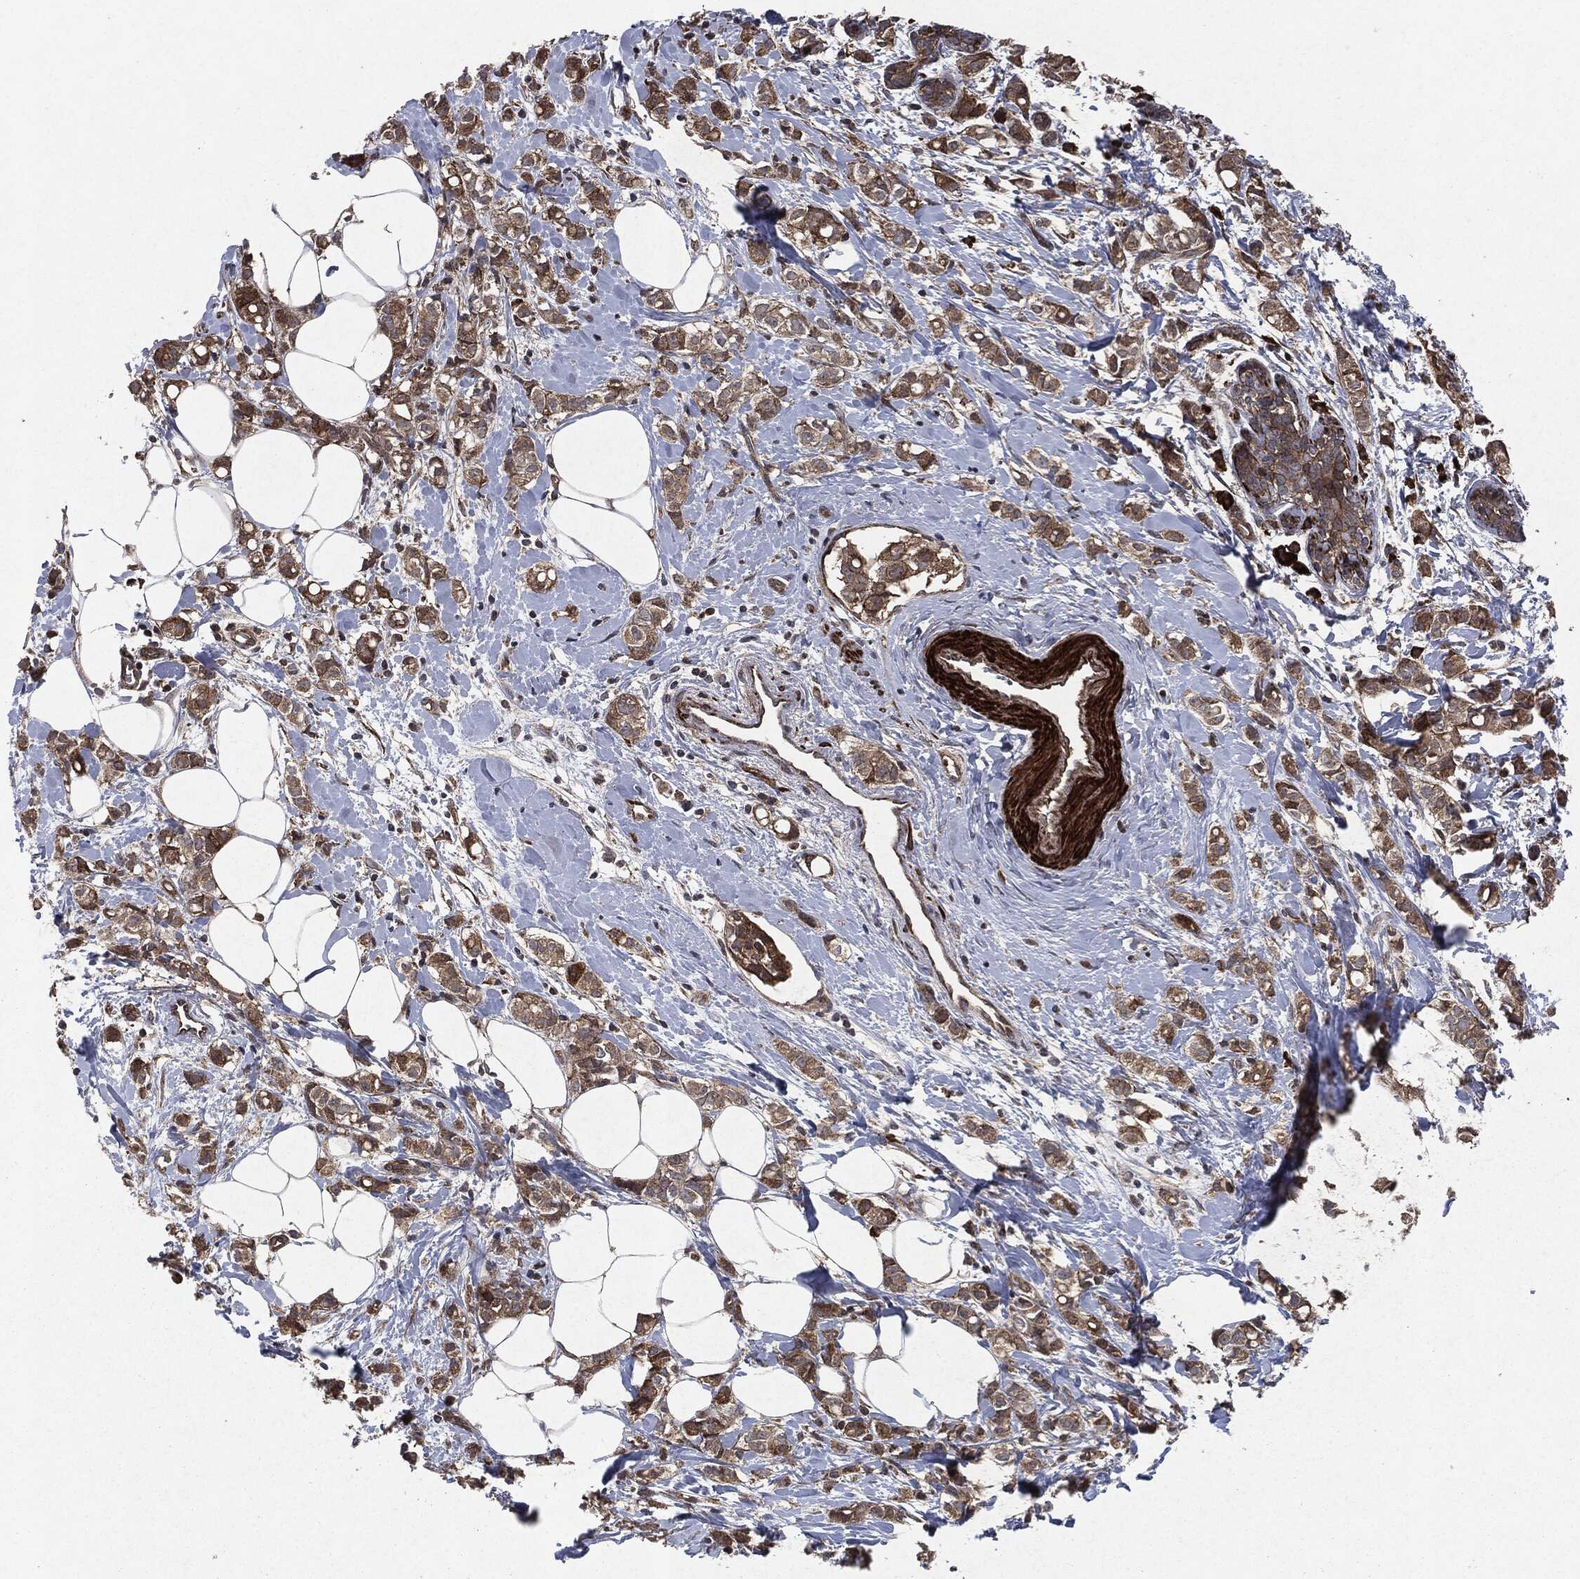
{"staining": {"intensity": "moderate", "quantity": ">75%", "location": "cytoplasmic/membranous"}, "tissue": "breast cancer", "cell_type": "Tumor cells", "image_type": "cancer", "snomed": [{"axis": "morphology", "description": "Normal tissue, NOS"}, {"axis": "morphology", "description": "Duct carcinoma"}, {"axis": "topography", "description": "Breast"}], "caption": "The photomicrograph displays immunohistochemical staining of invasive ductal carcinoma (breast). There is moderate cytoplasmic/membranous staining is identified in approximately >75% of tumor cells.", "gene": "RAF1", "patient": {"sex": "female", "age": 44}}